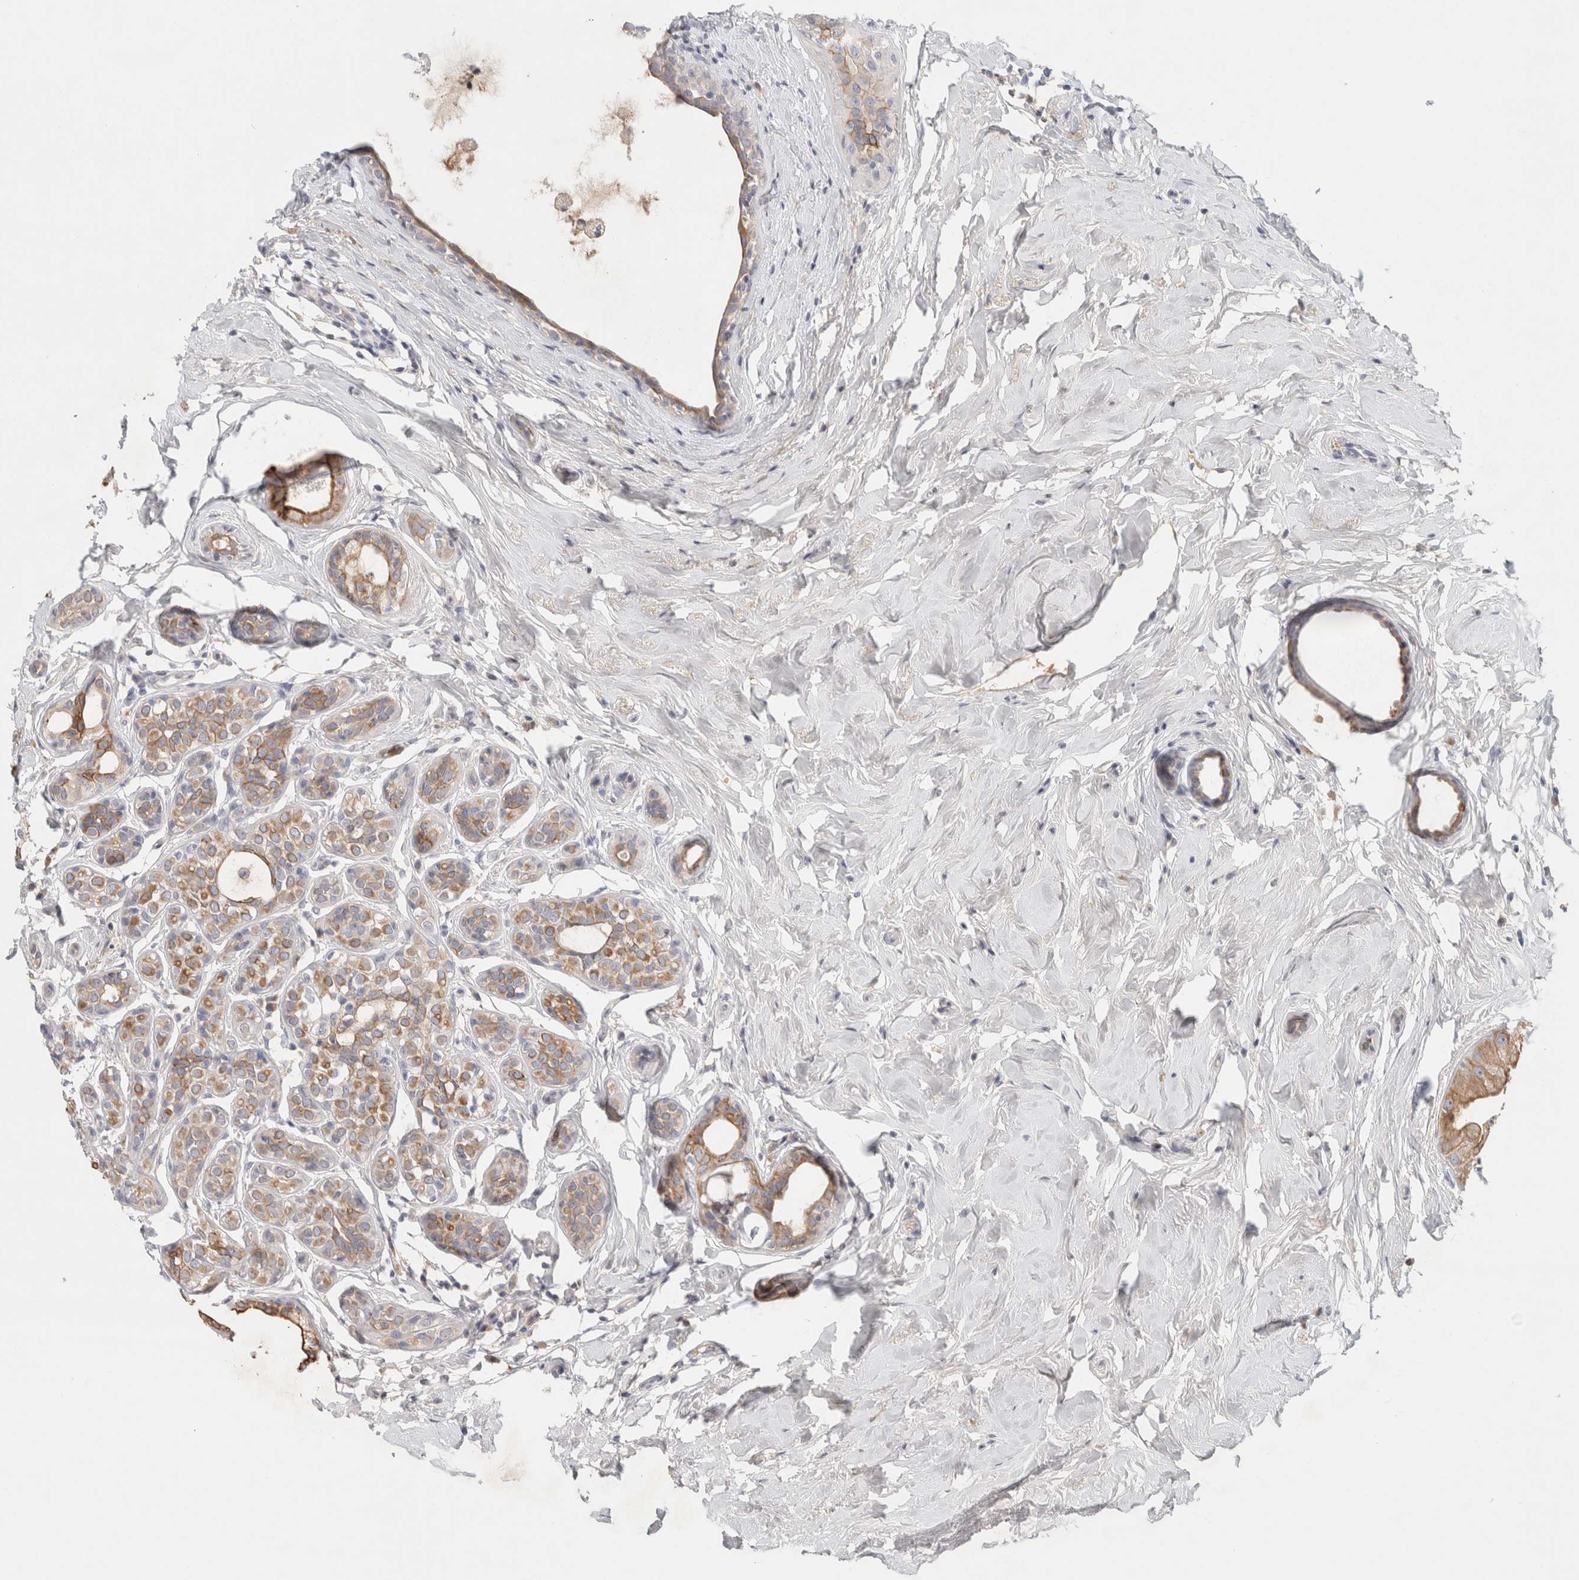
{"staining": {"intensity": "moderate", "quantity": ">75%", "location": "cytoplasmic/membranous"}, "tissue": "breast cancer", "cell_type": "Tumor cells", "image_type": "cancer", "snomed": [{"axis": "morphology", "description": "Duct carcinoma"}, {"axis": "topography", "description": "Breast"}], "caption": "Breast cancer (infiltrating ductal carcinoma) stained with a protein marker exhibits moderate staining in tumor cells.", "gene": "STK31", "patient": {"sex": "female", "age": 55}}